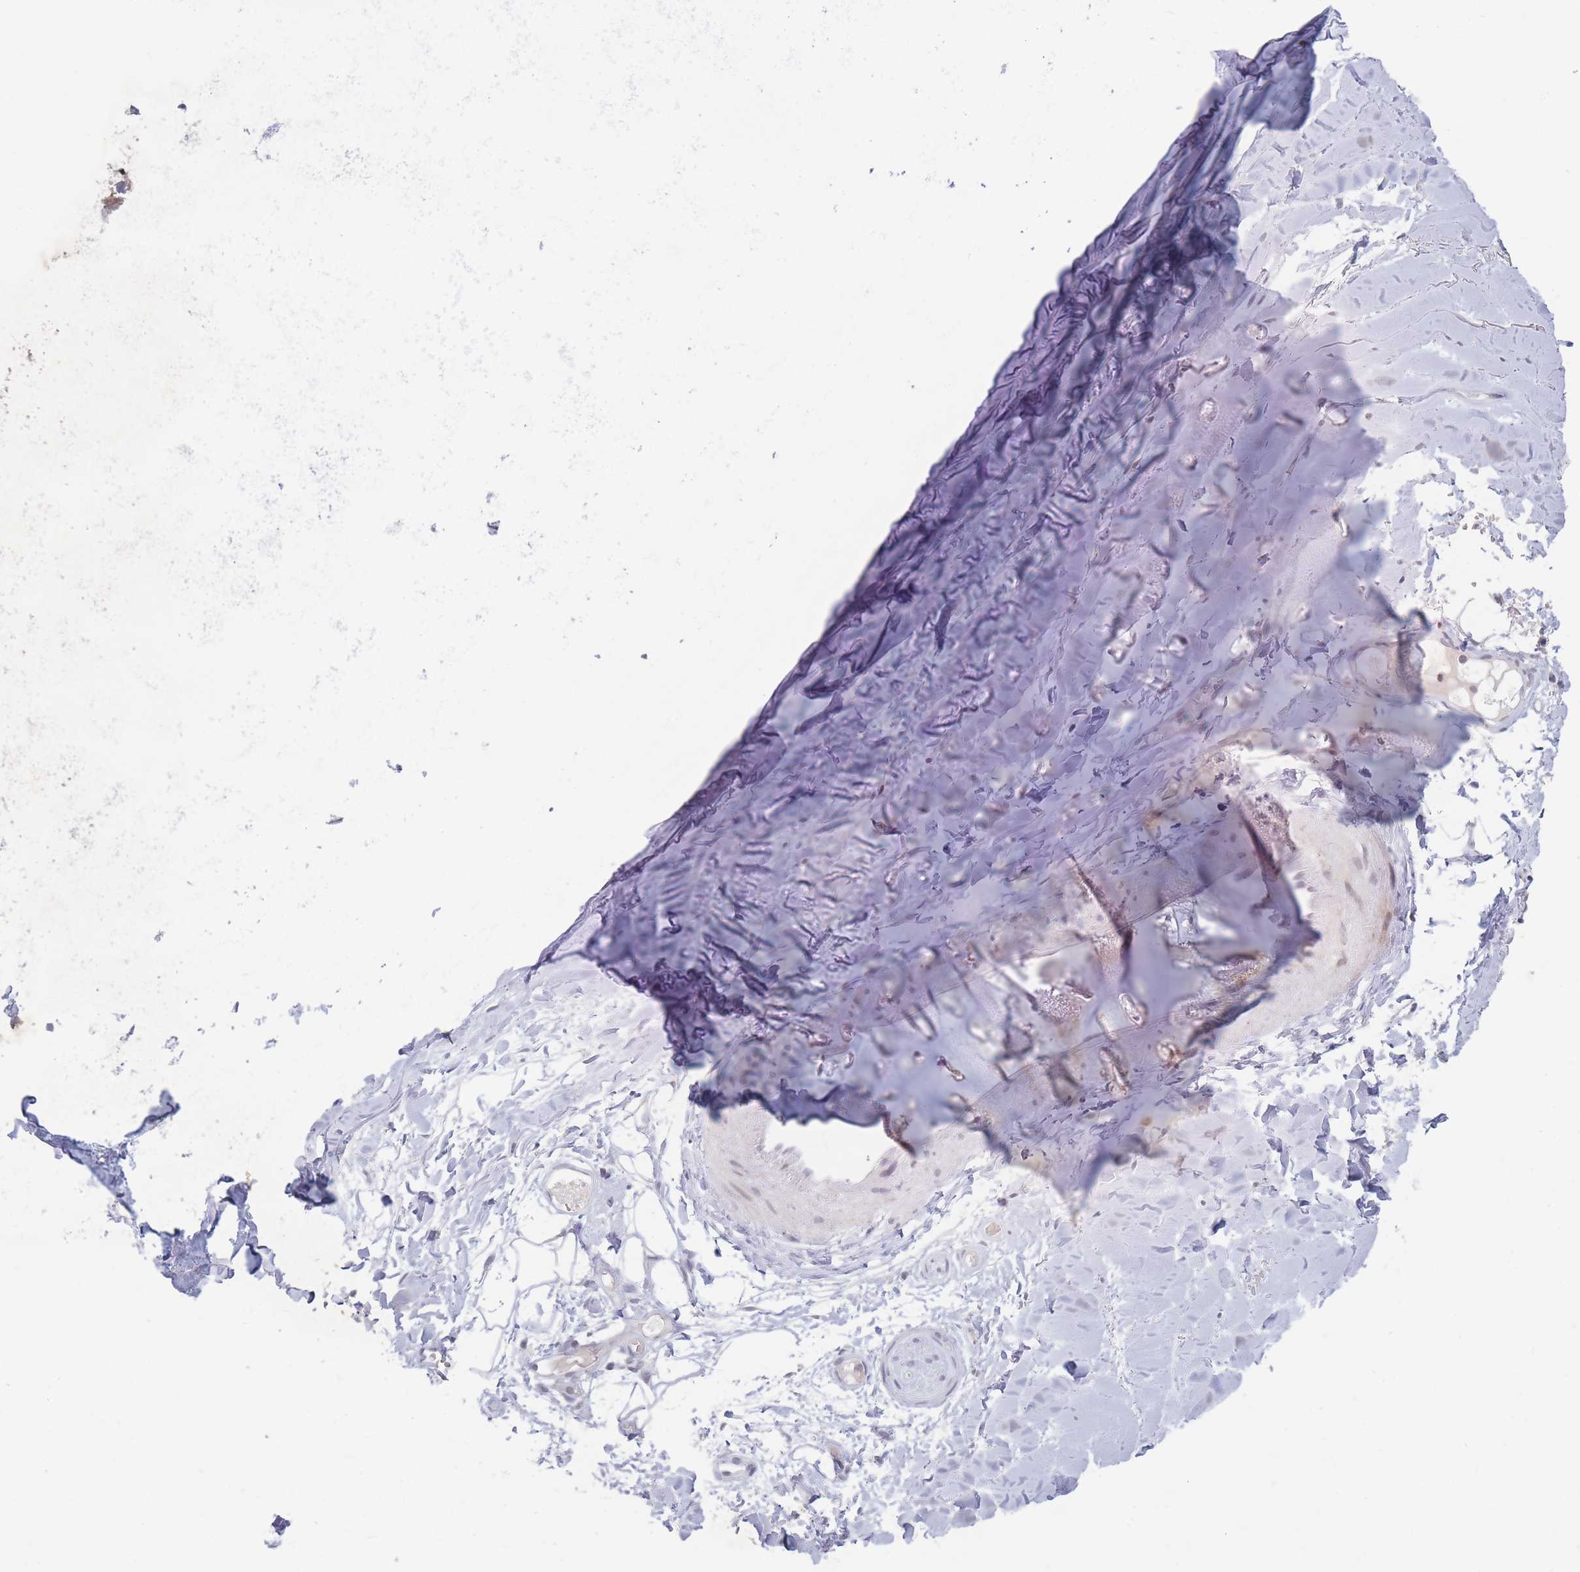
{"staining": {"intensity": "negative", "quantity": "none", "location": "none"}, "tissue": "adipose tissue", "cell_type": "Adipocytes", "image_type": "normal", "snomed": [{"axis": "morphology", "description": "Normal tissue, NOS"}, {"axis": "topography", "description": "Cartilage tissue"}], "caption": "Human adipose tissue stained for a protein using immunohistochemistry (IHC) displays no positivity in adipocytes.", "gene": "ARID3B", "patient": {"sex": "male", "age": 80}}